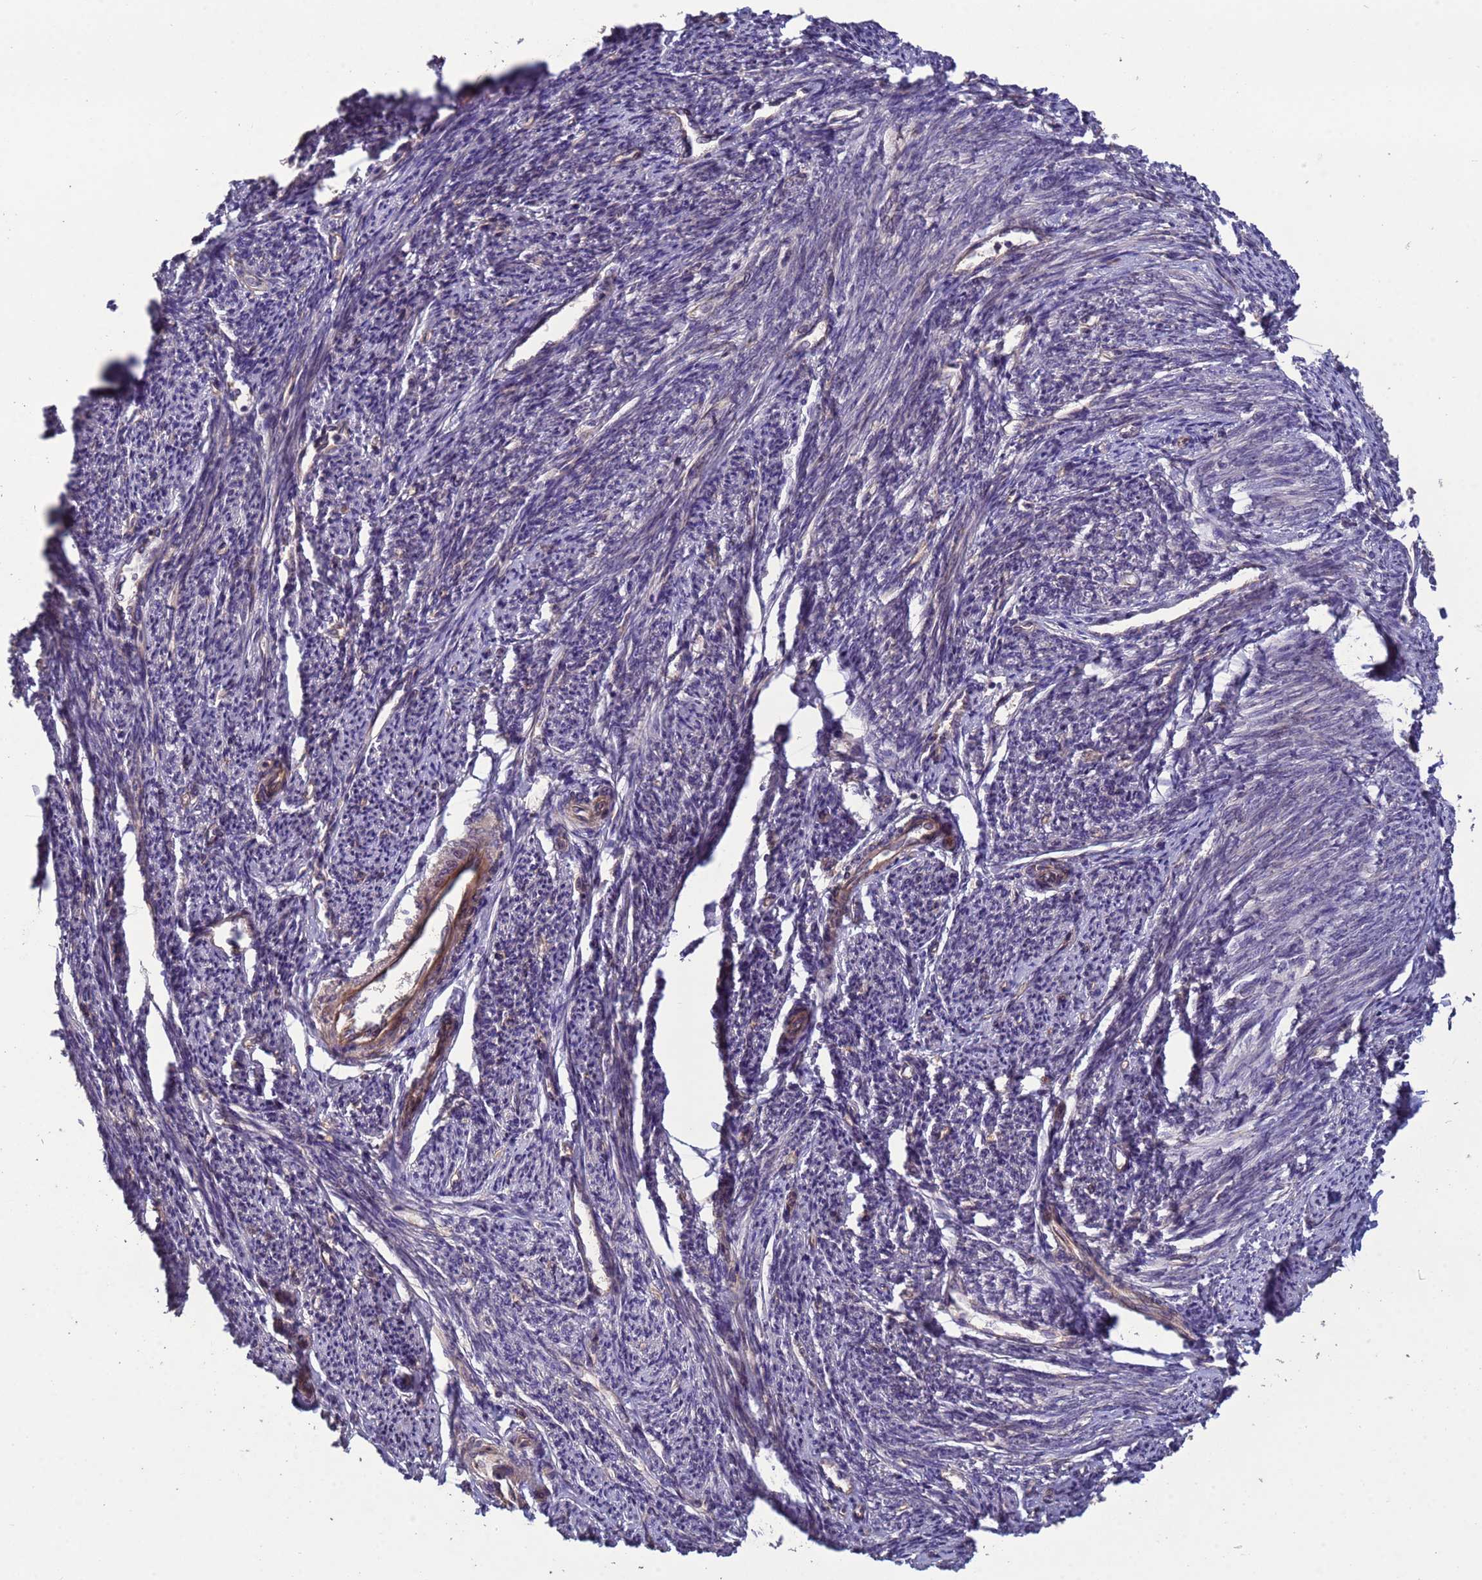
{"staining": {"intensity": "weak", "quantity": "25%-75%", "location": "cytoplasmic/membranous"}, "tissue": "smooth muscle", "cell_type": "Smooth muscle cells", "image_type": "normal", "snomed": [{"axis": "morphology", "description": "Normal tissue, NOS"}, {"axis": "topography", "description": "Smooth muscle"}, {"axis": "topography", "description": "Uterus"}], "caption": "High-magnification brightfield microscopy of normal smooth muscle stained with DAB (3,3'-diaminobenzidine) (brown) and counterstained with hematoxylin (blue). smooth muscle cells exhibit weak cytoplasmic/membranous positivity is identified in about25%-75% of cells. (Stains: DAB in brown, nuclei in blue, Microscopy: brightfield microscopy at high magnification).", "gene": "RAB10", "patient": {"sex": "female", "age": 59}}